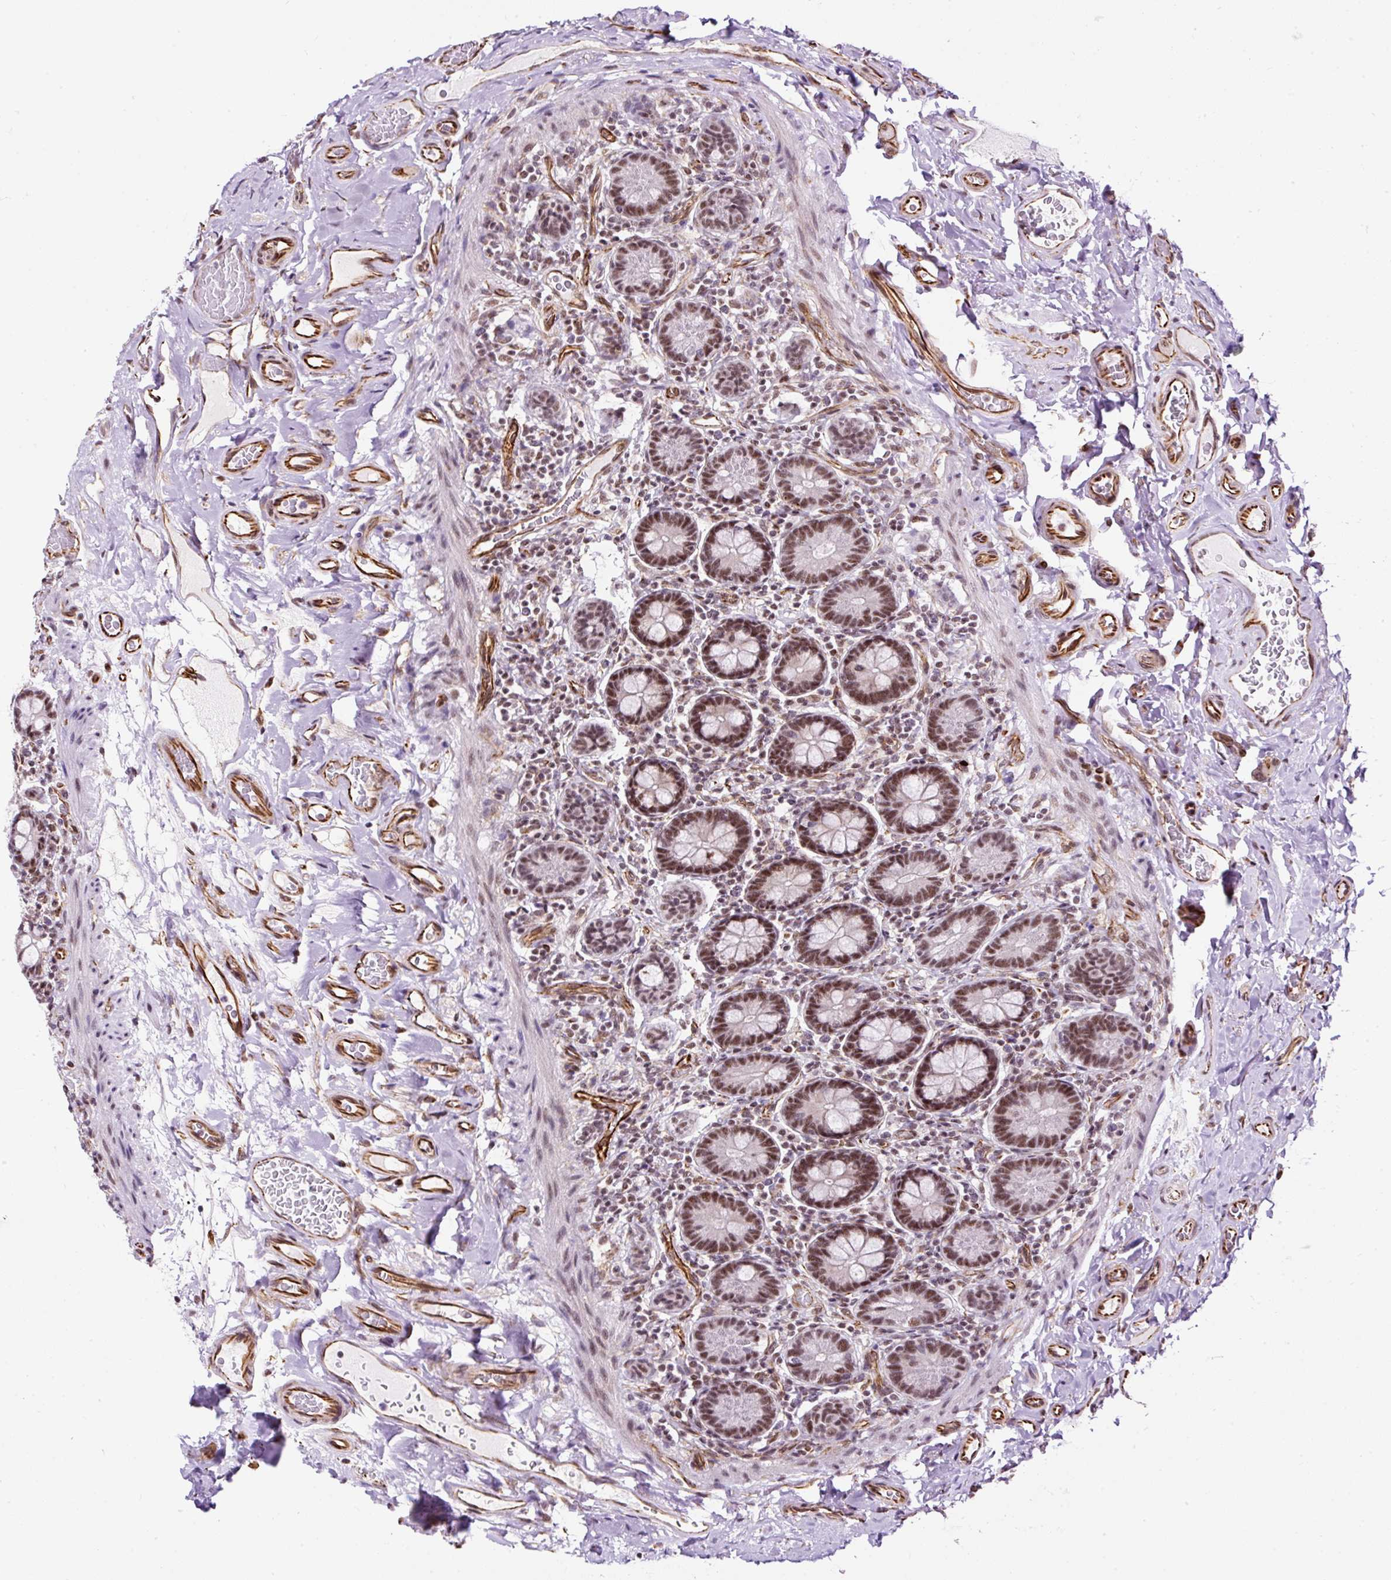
{"staining": {"intensity": "moderate", "quantity": ">75%", "location": "nuclear"}, "tissue": "small intestine", "cell_type": "Glandular cells", "image_type": "normal", "snomed": [{"axis": "morphology", "description": "Normal tissue, NOS"}, {"axis": "topography", "description": "Small intestine"}], "caption": "IHC (DAB) staining of unremarkable small intestine exhibits moderate nuclear protein expression in approximately >75% of glandular cells. The staining was performed using DAB (3,3'-diaminobenzidine), with brown indicating positive protein expression. Nuclei are stained blue with hematoxylin.", "gene": "FMC1", "patient": {"sex": "female", "age": 64}}